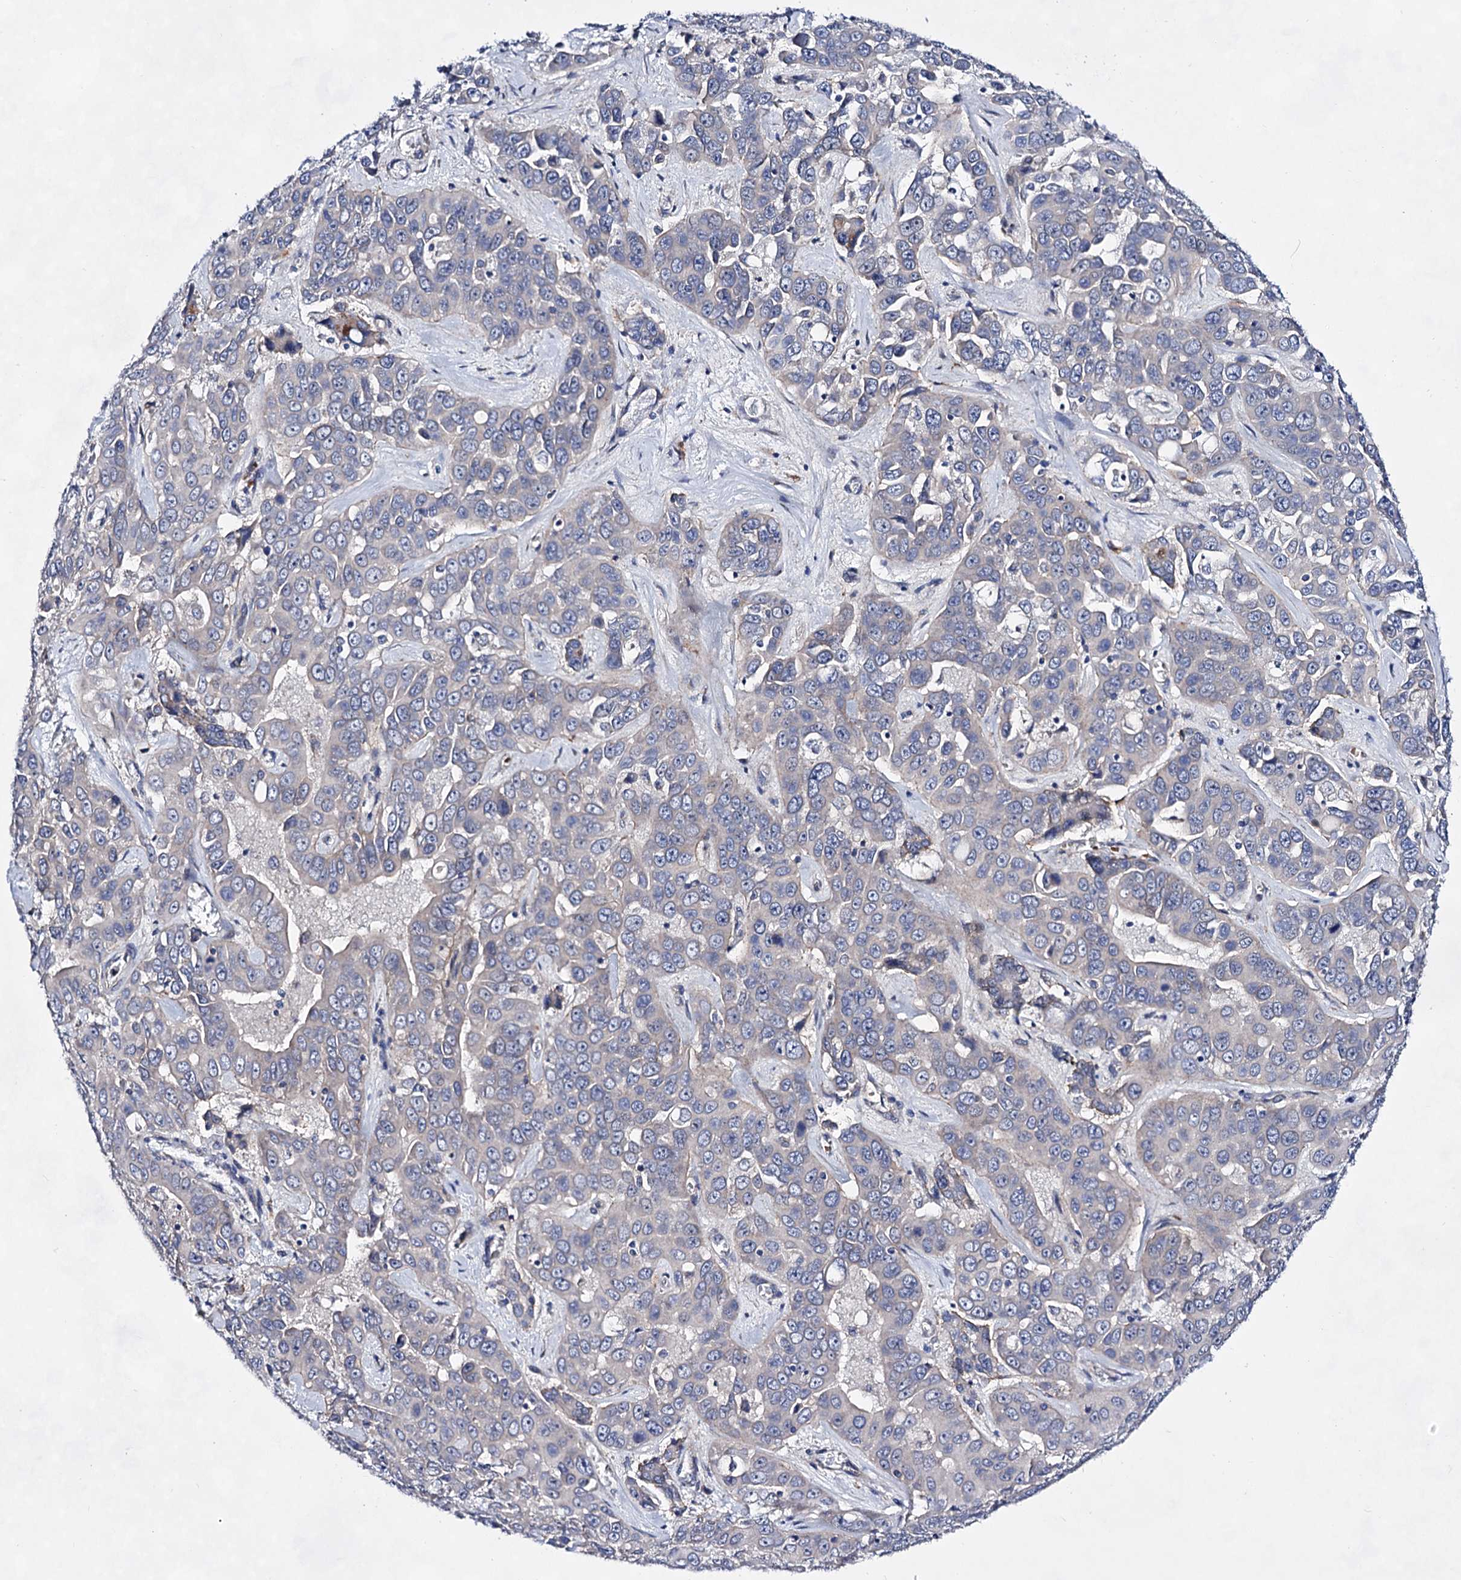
{"staining": {"intensity": "negative", "quantity": "none", "location": "none"}, "tissue": "liver cancer", "cell_type": "Tumor cells", "image_type": "cancer", "snomed": [{"axis": "morphology", "description": "Cholangiocarcinoma"}, {"axis": "topography", "description": "Liver"}], "caption": "High magnification brightfield microscopy of liver cancer stained with DAB (brown) and counterstained with hematoxylin (blue): tumor cells show no significant staining.", "gene": "PLIN1", "patient": {"sex": "female", "age": 52}}